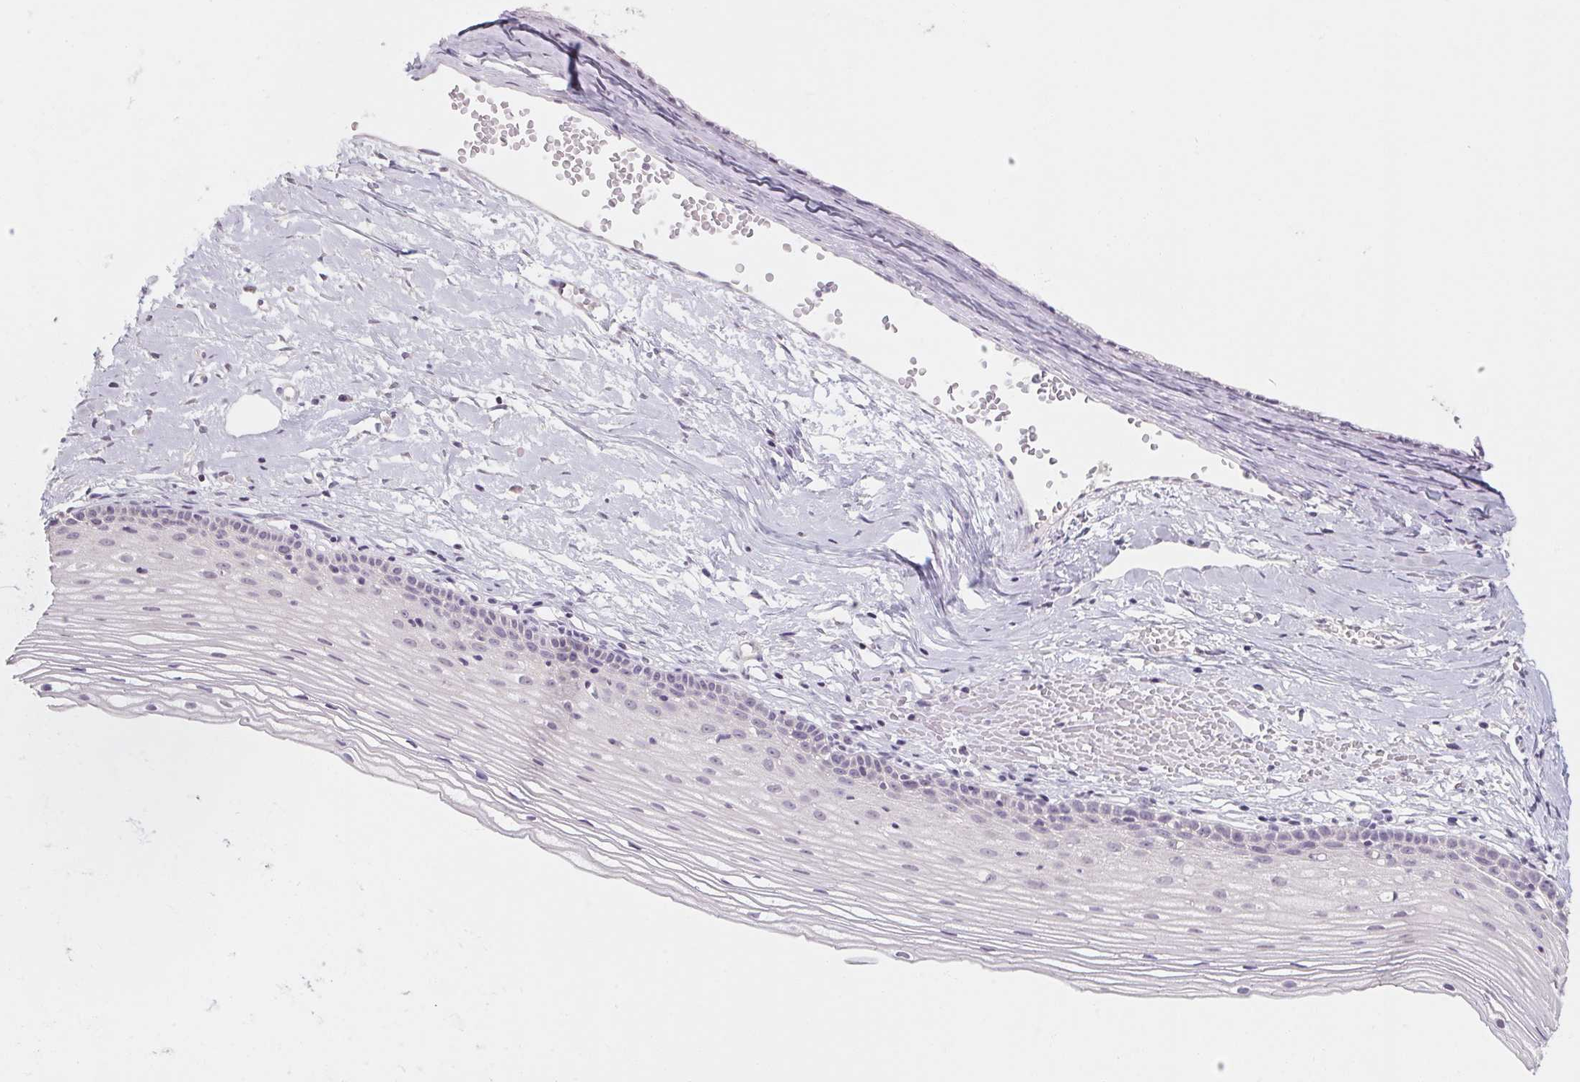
{"staining": {"intensity": "negative", "quantity": "none", "location": "none"}, "tissue": "cervix", "cell_type": "Glandular cells", "image_type": "normal", "snomed": [{"axis": "morphology", "description": "Normal tissue, NOS"}, {"axis": "topography", "description": "Cervix"}], "caption": "DAB (3,3'-diaminobenzidine) immunohistochemical staining of unremarkable human cervix demonstrates no significant positivity in glandular cells.", "gene": "CAPZA3", "patient": {"sex": "female", "age": 40}}